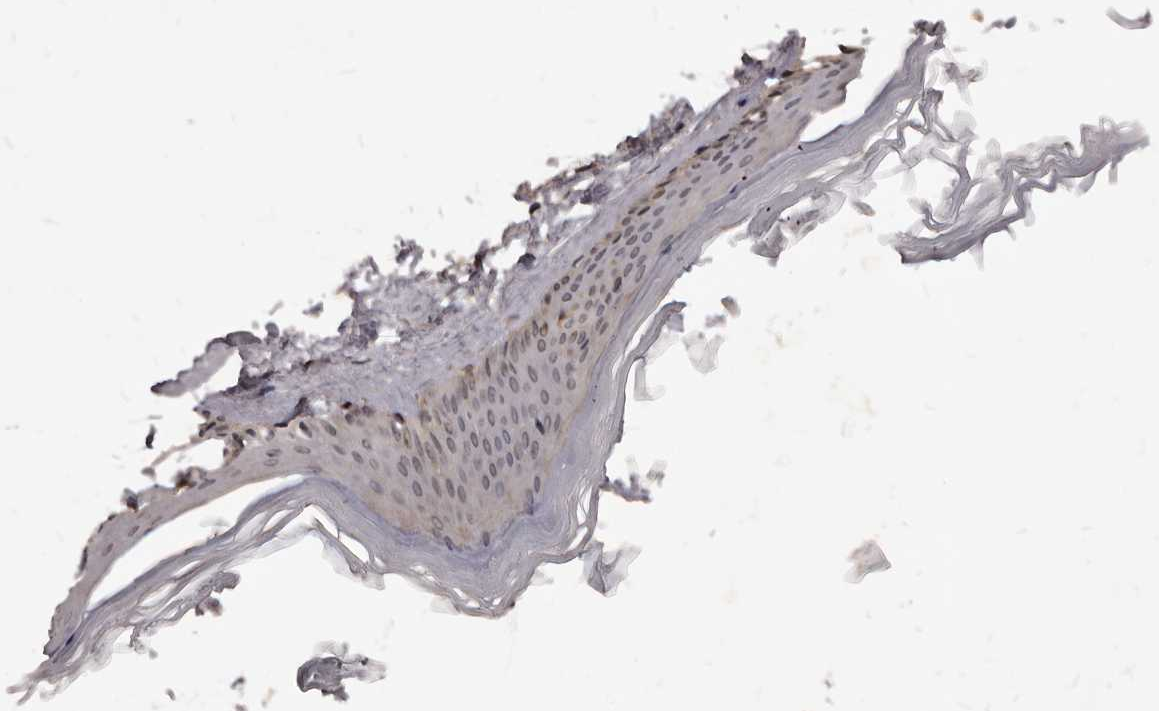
{"staining": {"intensity": "moderate", "quantity": ">75%", "location": "cytoplasmic/membranous"}, "tissue": "skin", "cell_type": "Fibroblasts", "image_type": "normal", "snomed": [{"axis": "morphology", "description": "Normal tissue, NOS"}, {"axis": "topography", "description": "Skin"}], "caption": "Immunohistochemistry (IHC) of unremarkable human skin exhibits medium levels of moderate cytoplasmic/membranous staining in about >75% of fibroblasts.", "gene": "GABPB2", "patient": {"sex": "female", "age": 27}}